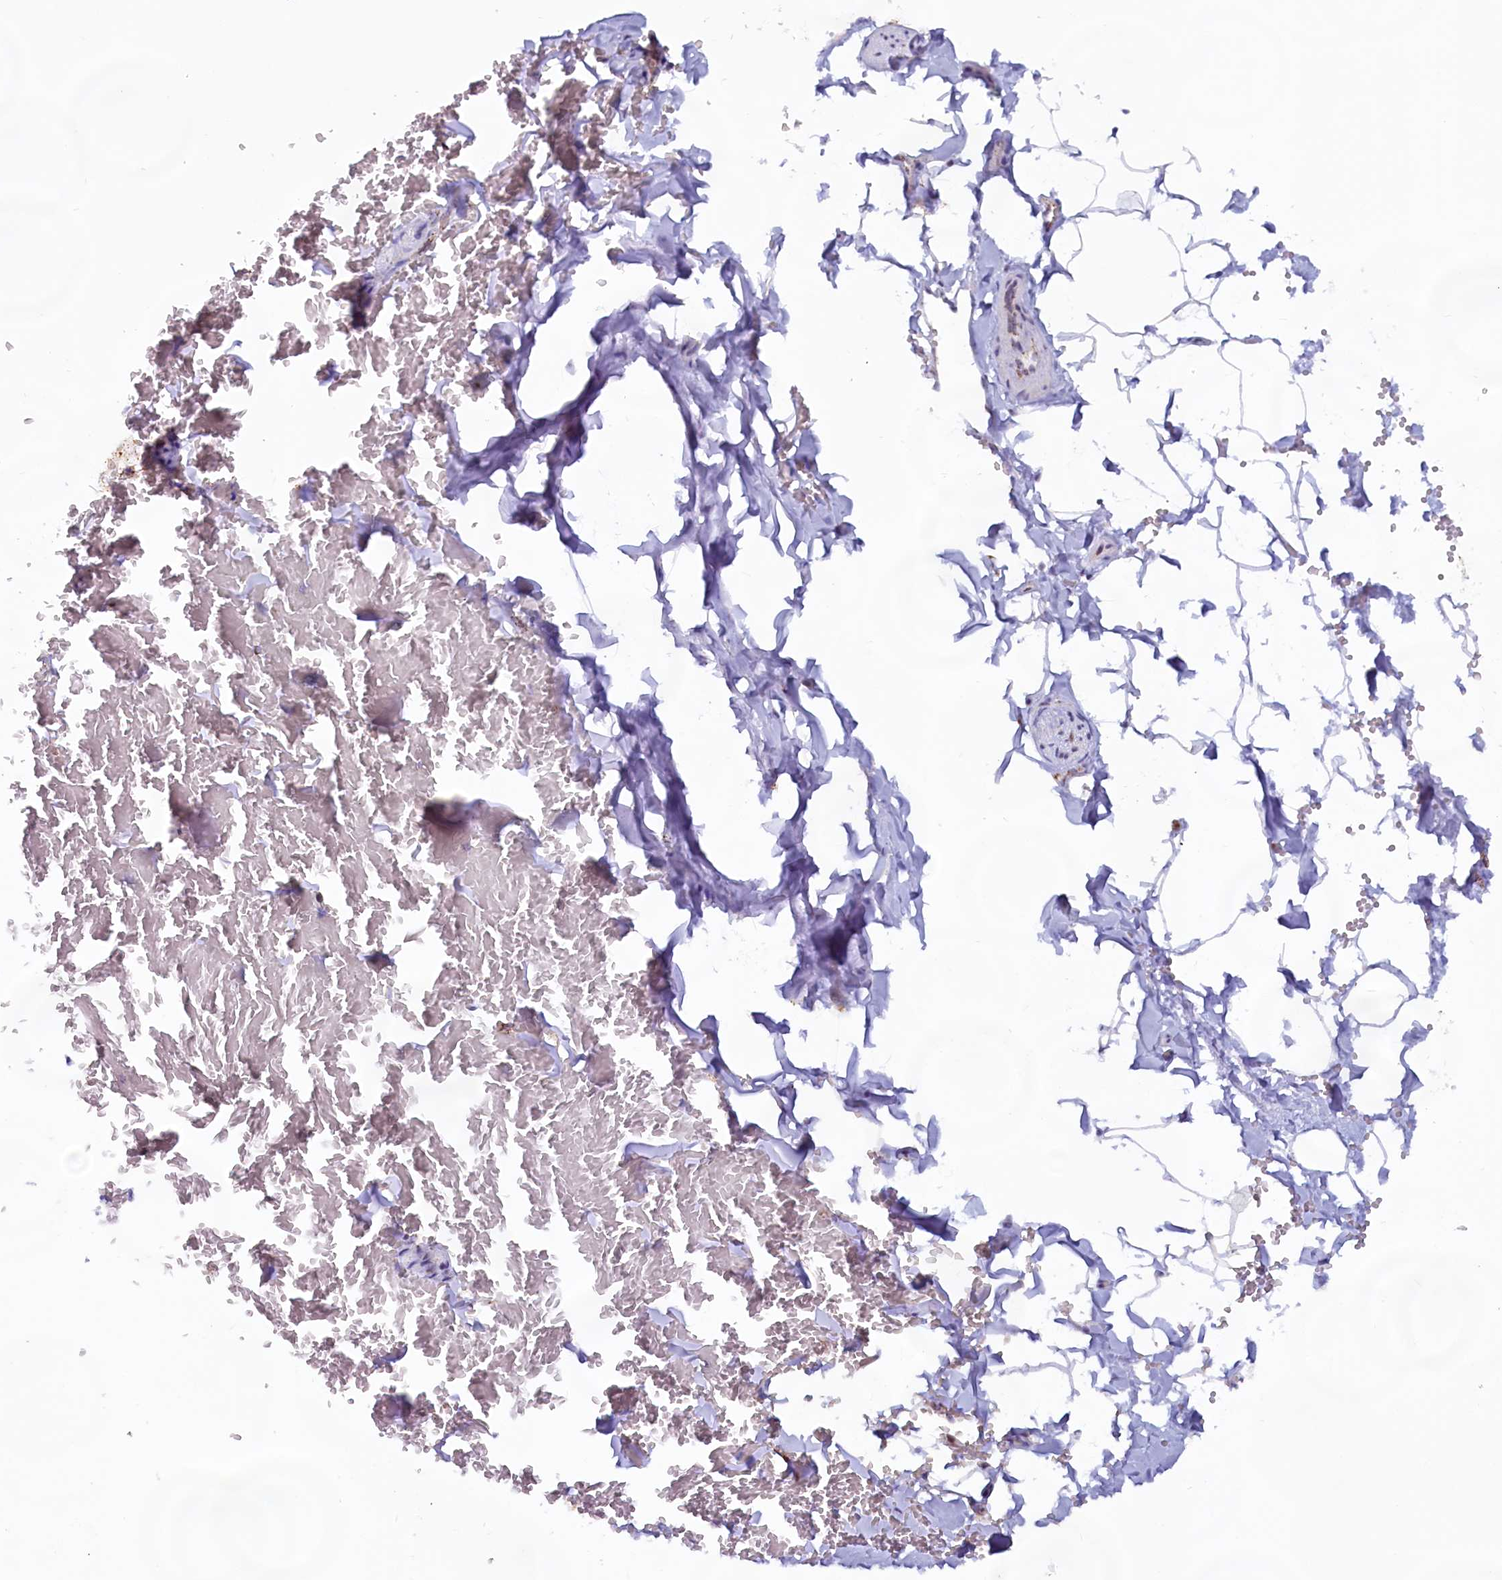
{"staining": {"intensity": "moderate", "quantity": "25%-75%", "location": "cytoplasmic/membranous"}, "tissue": "adipose tissue", "cell_type": "Adipocytes", "image_type": "normal", "snomed": [{"axis": "morphology", "description": "Normal tissue, NOS"}, {"axis": "topography", "description": "Gallbladder"}, {"axis": "topography", "description": "Peripheral nerve tissue"}], "caption": "Approximately 25%-75% of adipocytes in normal human adipose tissue demonstrate moderate cytoplasmic/membranous protein staining as visualized by brown immunohistochemical staining.", "gene": "C1D", "patient": {"sex": "male", "age": 38}}